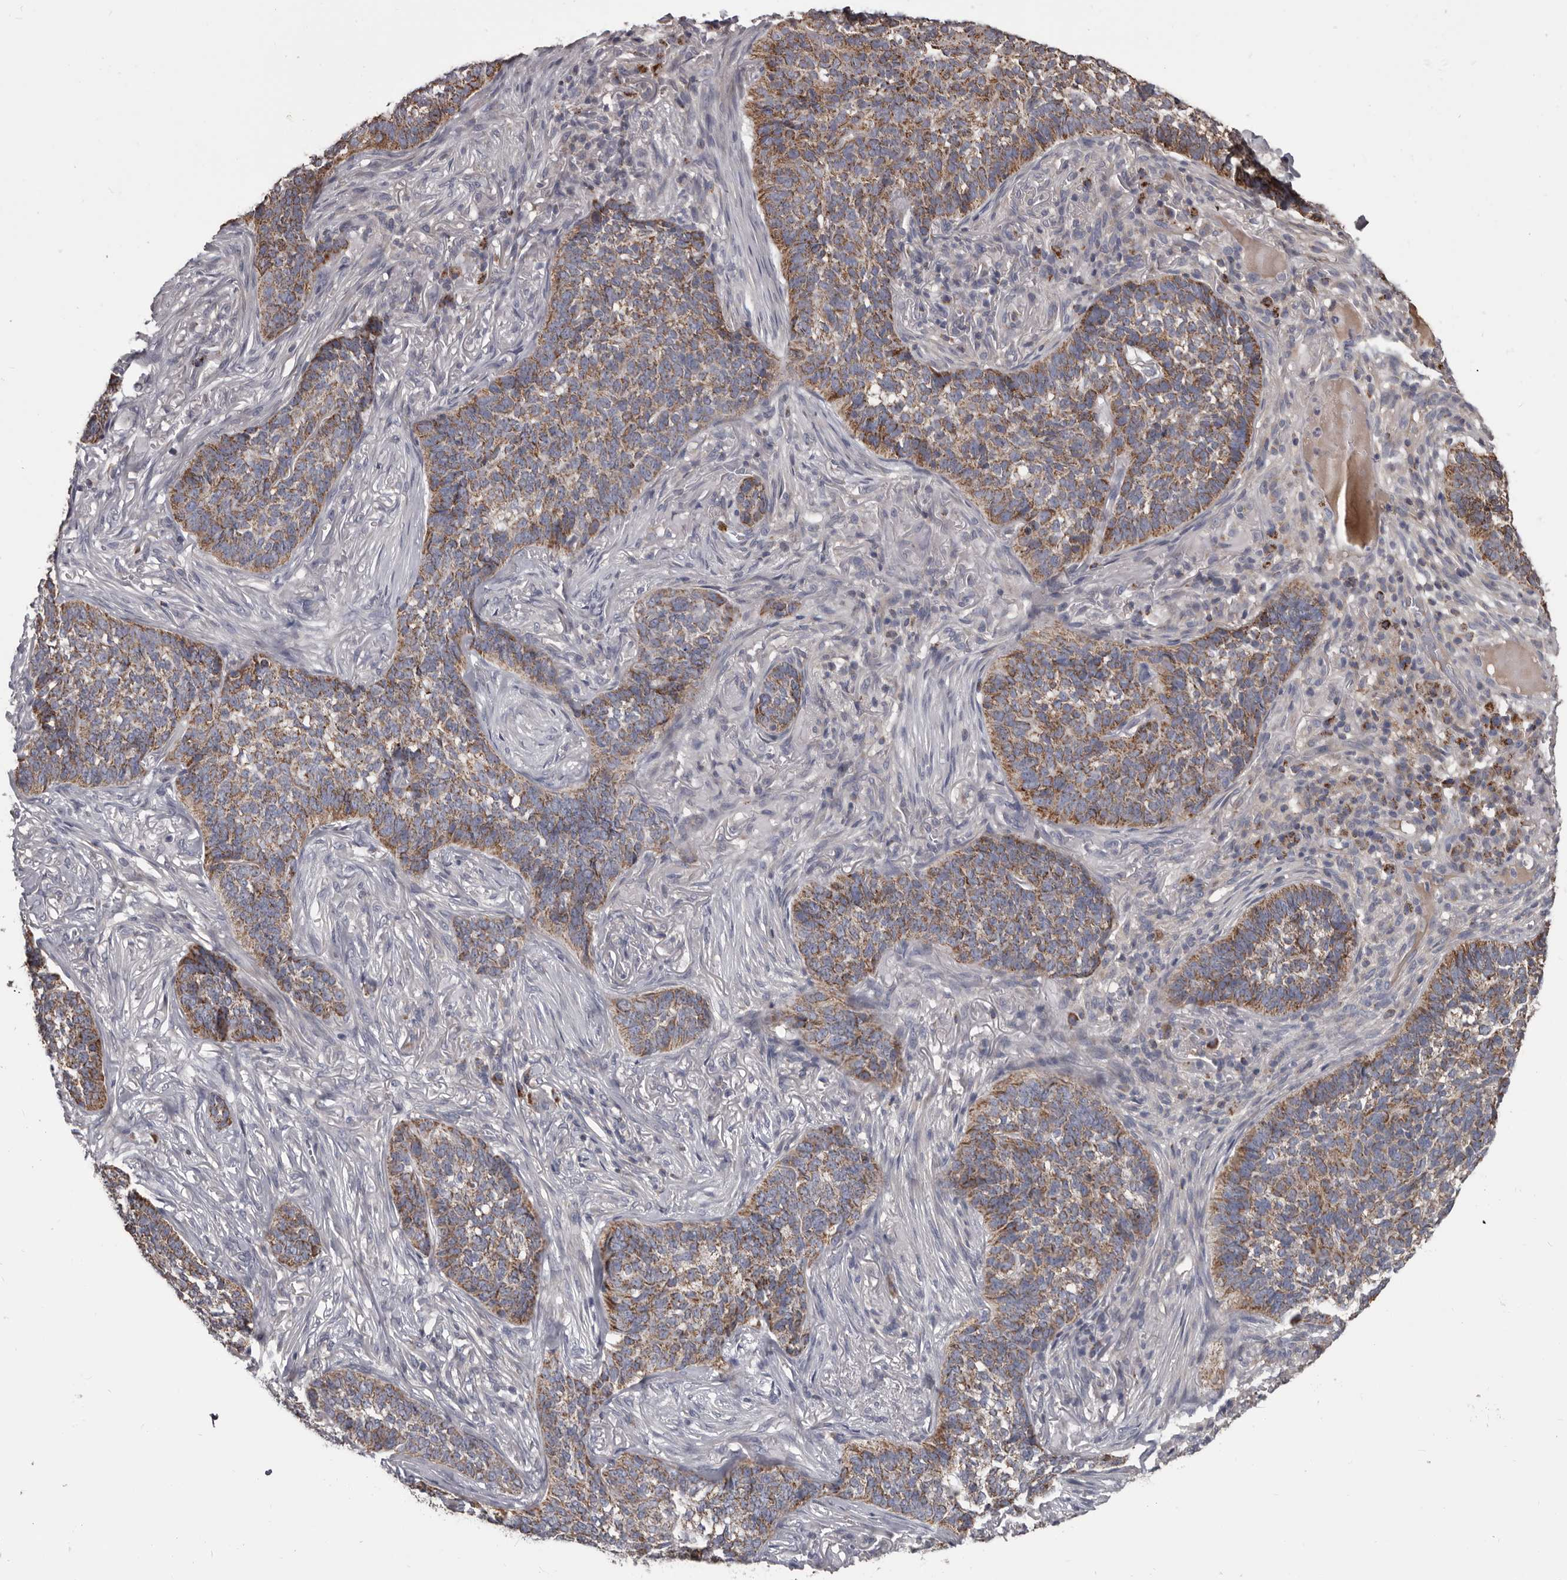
{"staining": {"intensity": "moderate", "quantity": ">75%", "location": "cytoplasmic/membranous"}, "tissue": "skin cancer", "cell_type": "Tumor cells", "image_type": "cancer", "snomed": [{"axis": "morphology", "description": "Basal cell carcinoma"}, {"axis": "topography", "description": "Skin"}], "caption": "A high-resolution photomicrograph shows immunohistochemistry staining of skin cancer, which demonstrates moderate cytoplasmic/membranous staining in approximately >75% of tumor cells.", "gene": "ALDH5A1", "patient": {"sex": "male", "age": 85}}